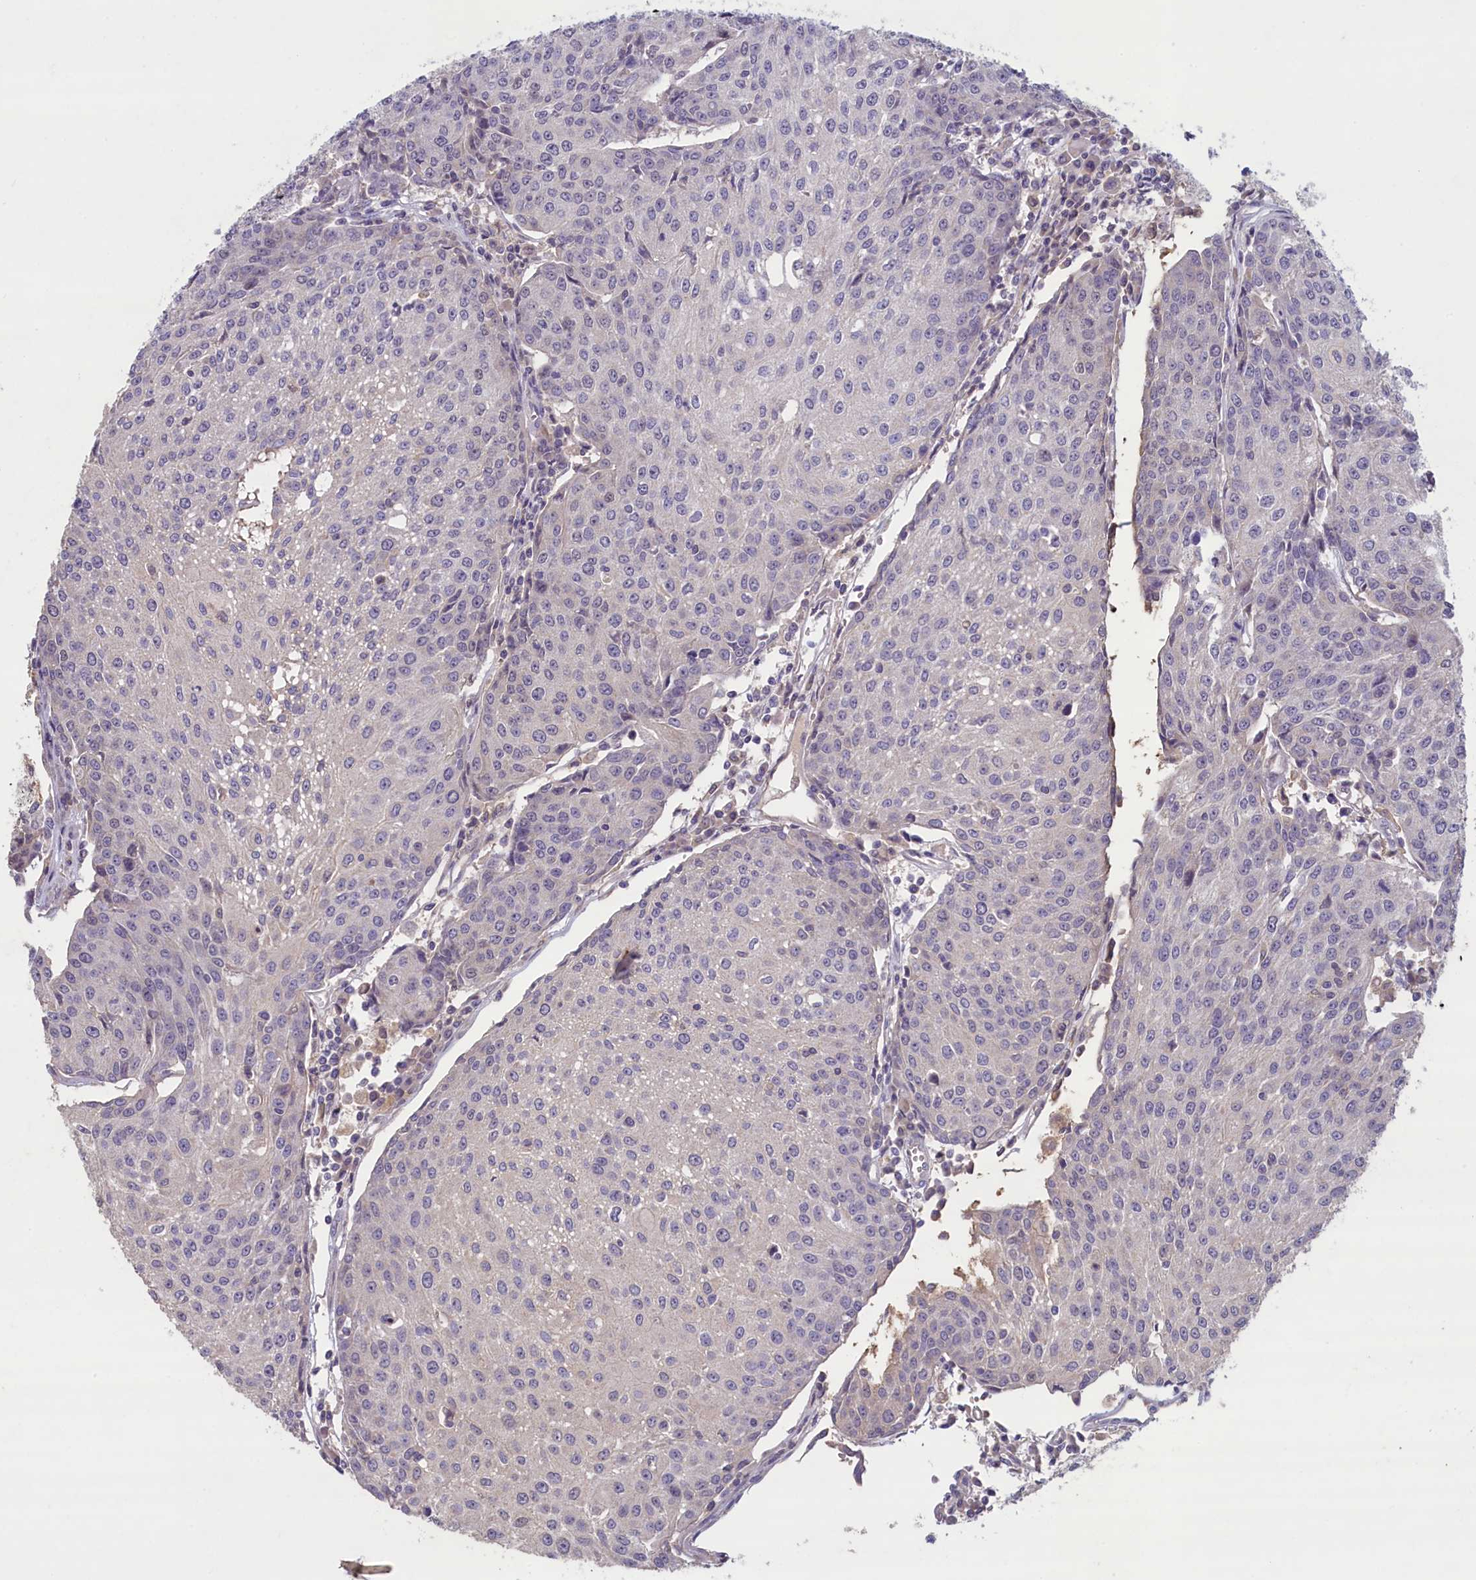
{"staining": {"intensity": "negative", "quantity": "none", "location": "none"}, "tissue": "urothelial cancer", "cell_type": "Tumor cells", "image_type": "cancer", "snomed": [{"axis": "morphology", "description": "Urothelial carcinoma, High grade"}, {"axis": "topography", "description": "Urinary bladder"}], "caption": "An IHC photomicrograph of urothelial cancer is shown. There is no staining in tumor cells of urothelial cancer. The staining was performed using DAB to visualize the protein expression in brown, while the nuclei were stained in blue with hematoxylin (Magnification: 20x).", "gene": "ATF7IP2", "patient": {"sex": "female", "age": 85}}